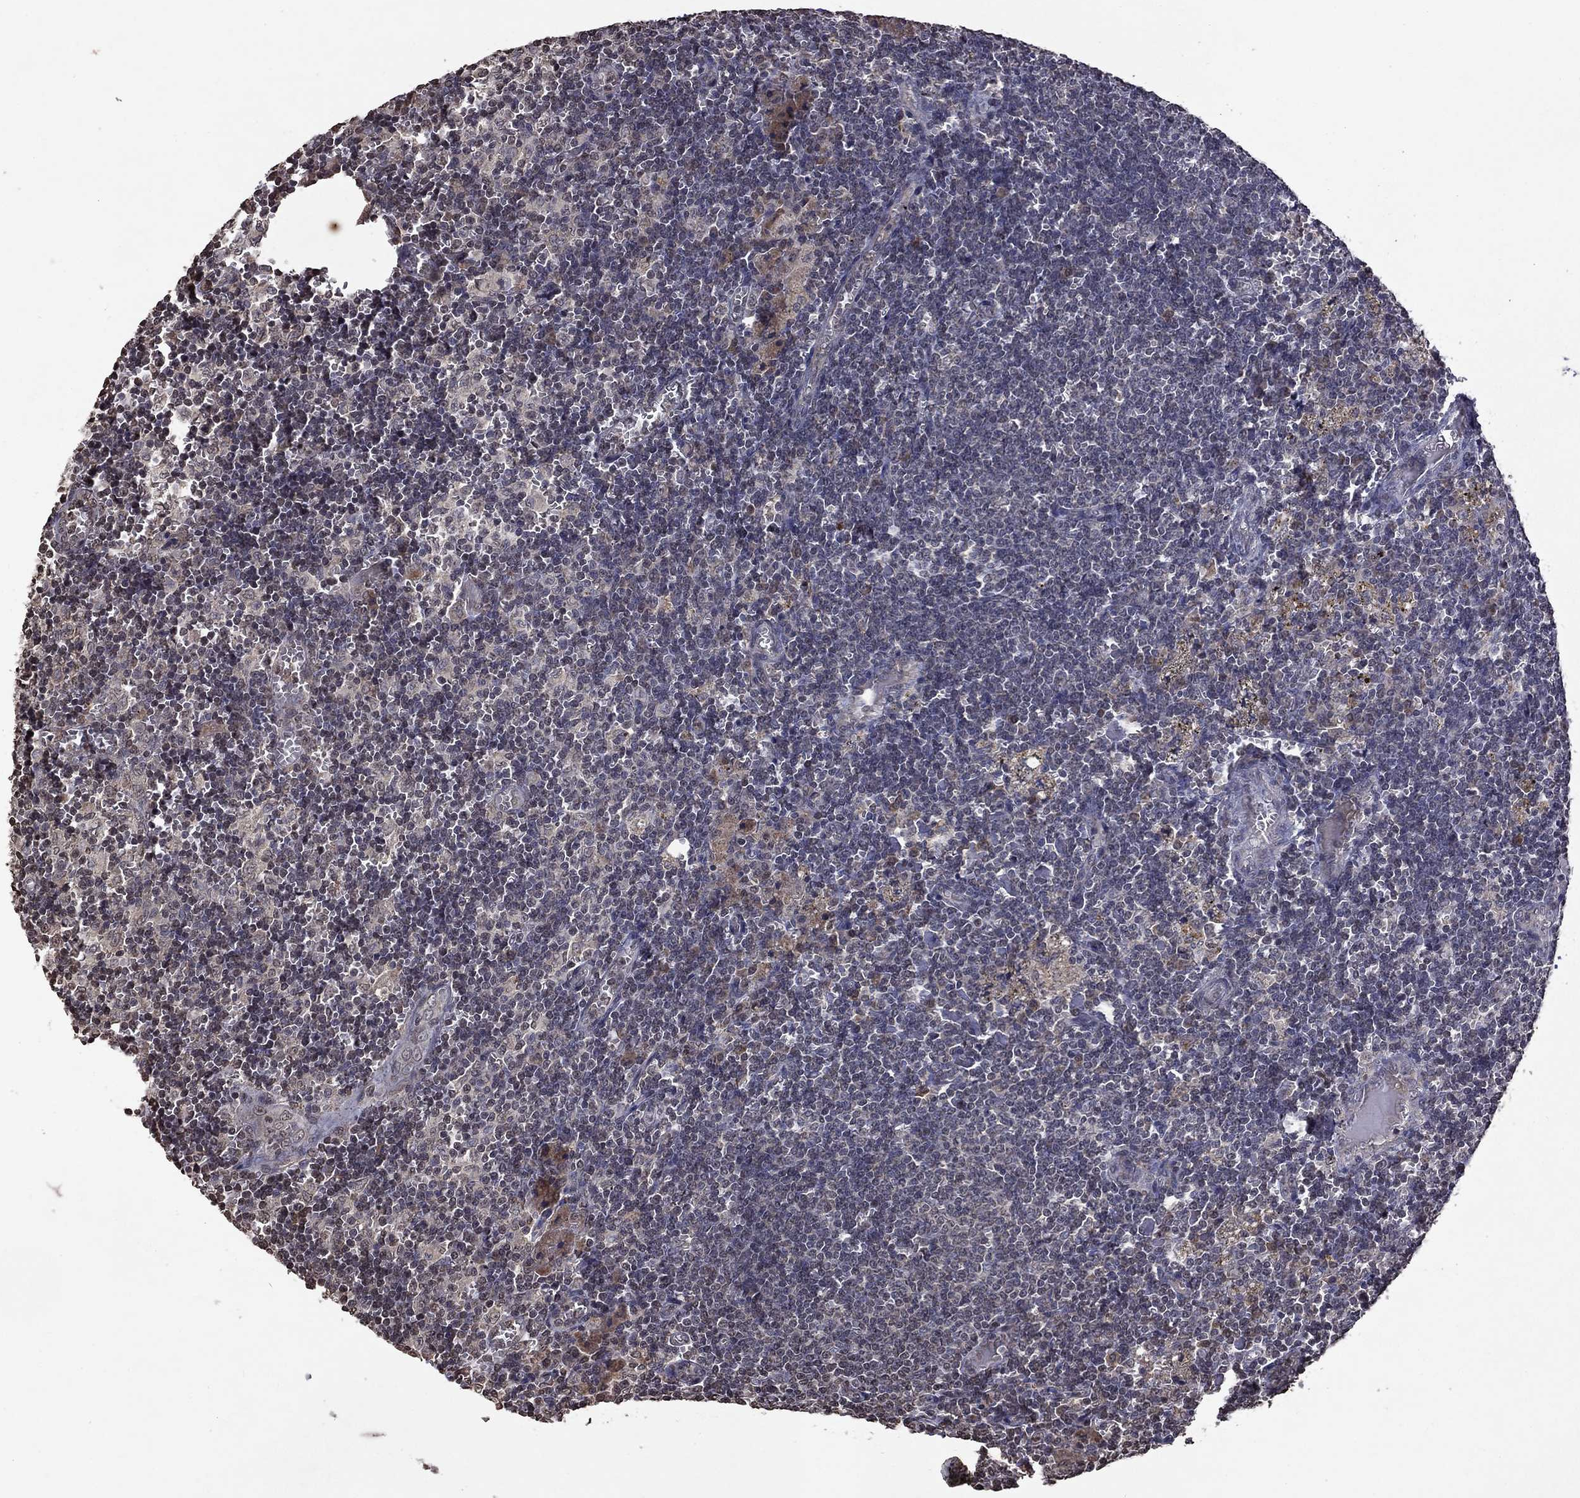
{"staining": {"intensity": "negative", "quantity": "none", "location": "none"}, "tissue": "lymph node", "cell_type": "Germinal center cells", "image_type": "normal", "snomed": [{"axis": "morphology", "description": "Normal tissue, NOS"}, {"axis": "topography", "description": "Lymph node"}], "caption": "Immunohistochemistry image of normal lymph node: human lymph node stained with DAB demonstrates no significant protein expression in germinal center cells. (Stains: DAB (3,3'-diaminobenzidine) immunohistochemistry with hematoxylin counter stain, Microscopy: brightfield microscopy at high magnification).", "gene": "NLGN1", "patient": {"sex": "male", "age": 62}}